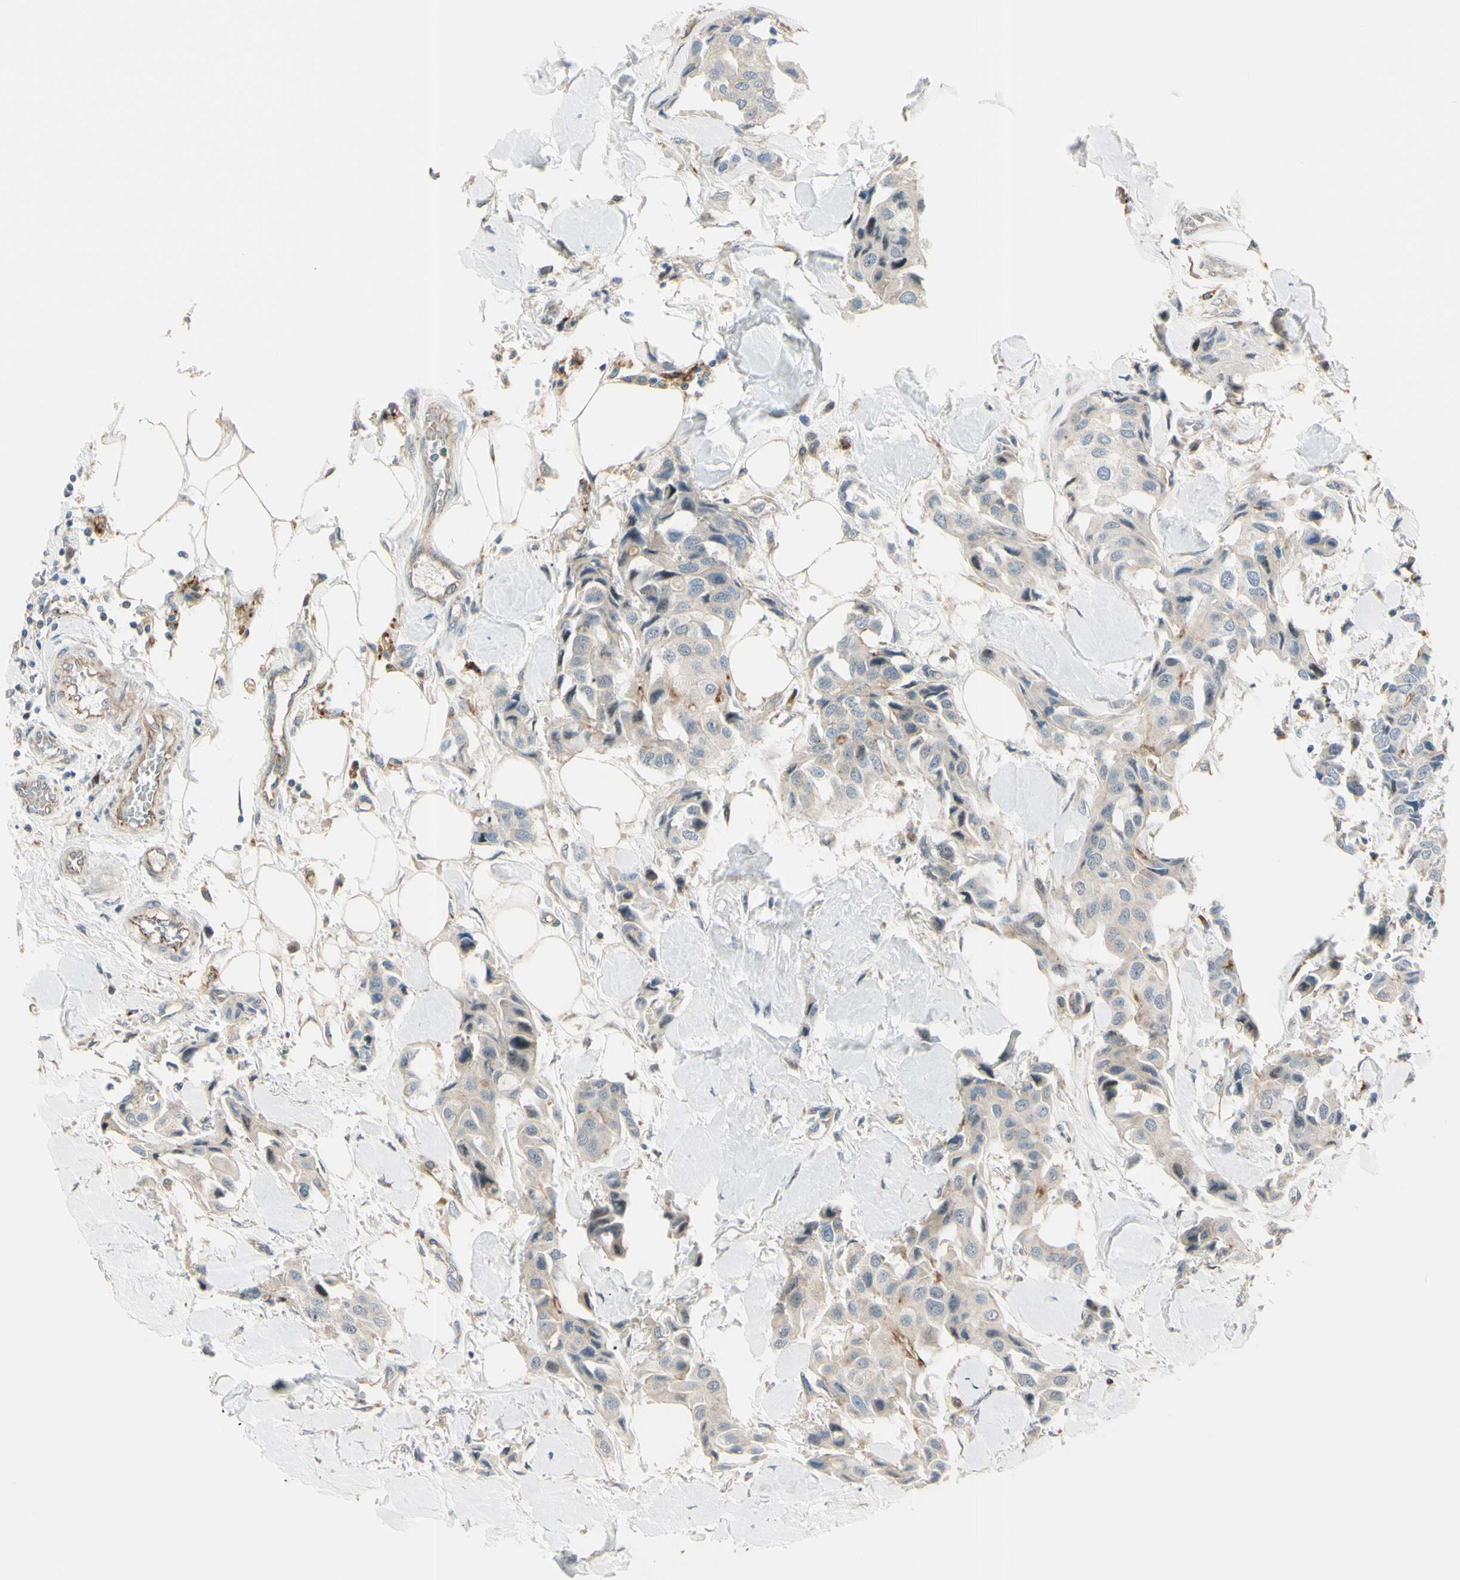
{"staining": {"intensity": "weak", "quantity": "<25%", "location": "cytoplasmic/membranous"}, "tissue": "breast cancer", "cell_type": "Tumor cells", "image_type": "cancer", "snomed": [{"axis": "morphology", "description": "Duct carcinoma"}, {"axis": "topography", "description": "Breast"}], "caption": "This is an immunohistochemistry (IHC) micrograph of breast cancer (infiltrating ductal carcinoma). There is no staining in tumor cells.", "gene": "LMTK2", "patient": {"sex": "female", "age": 80}}